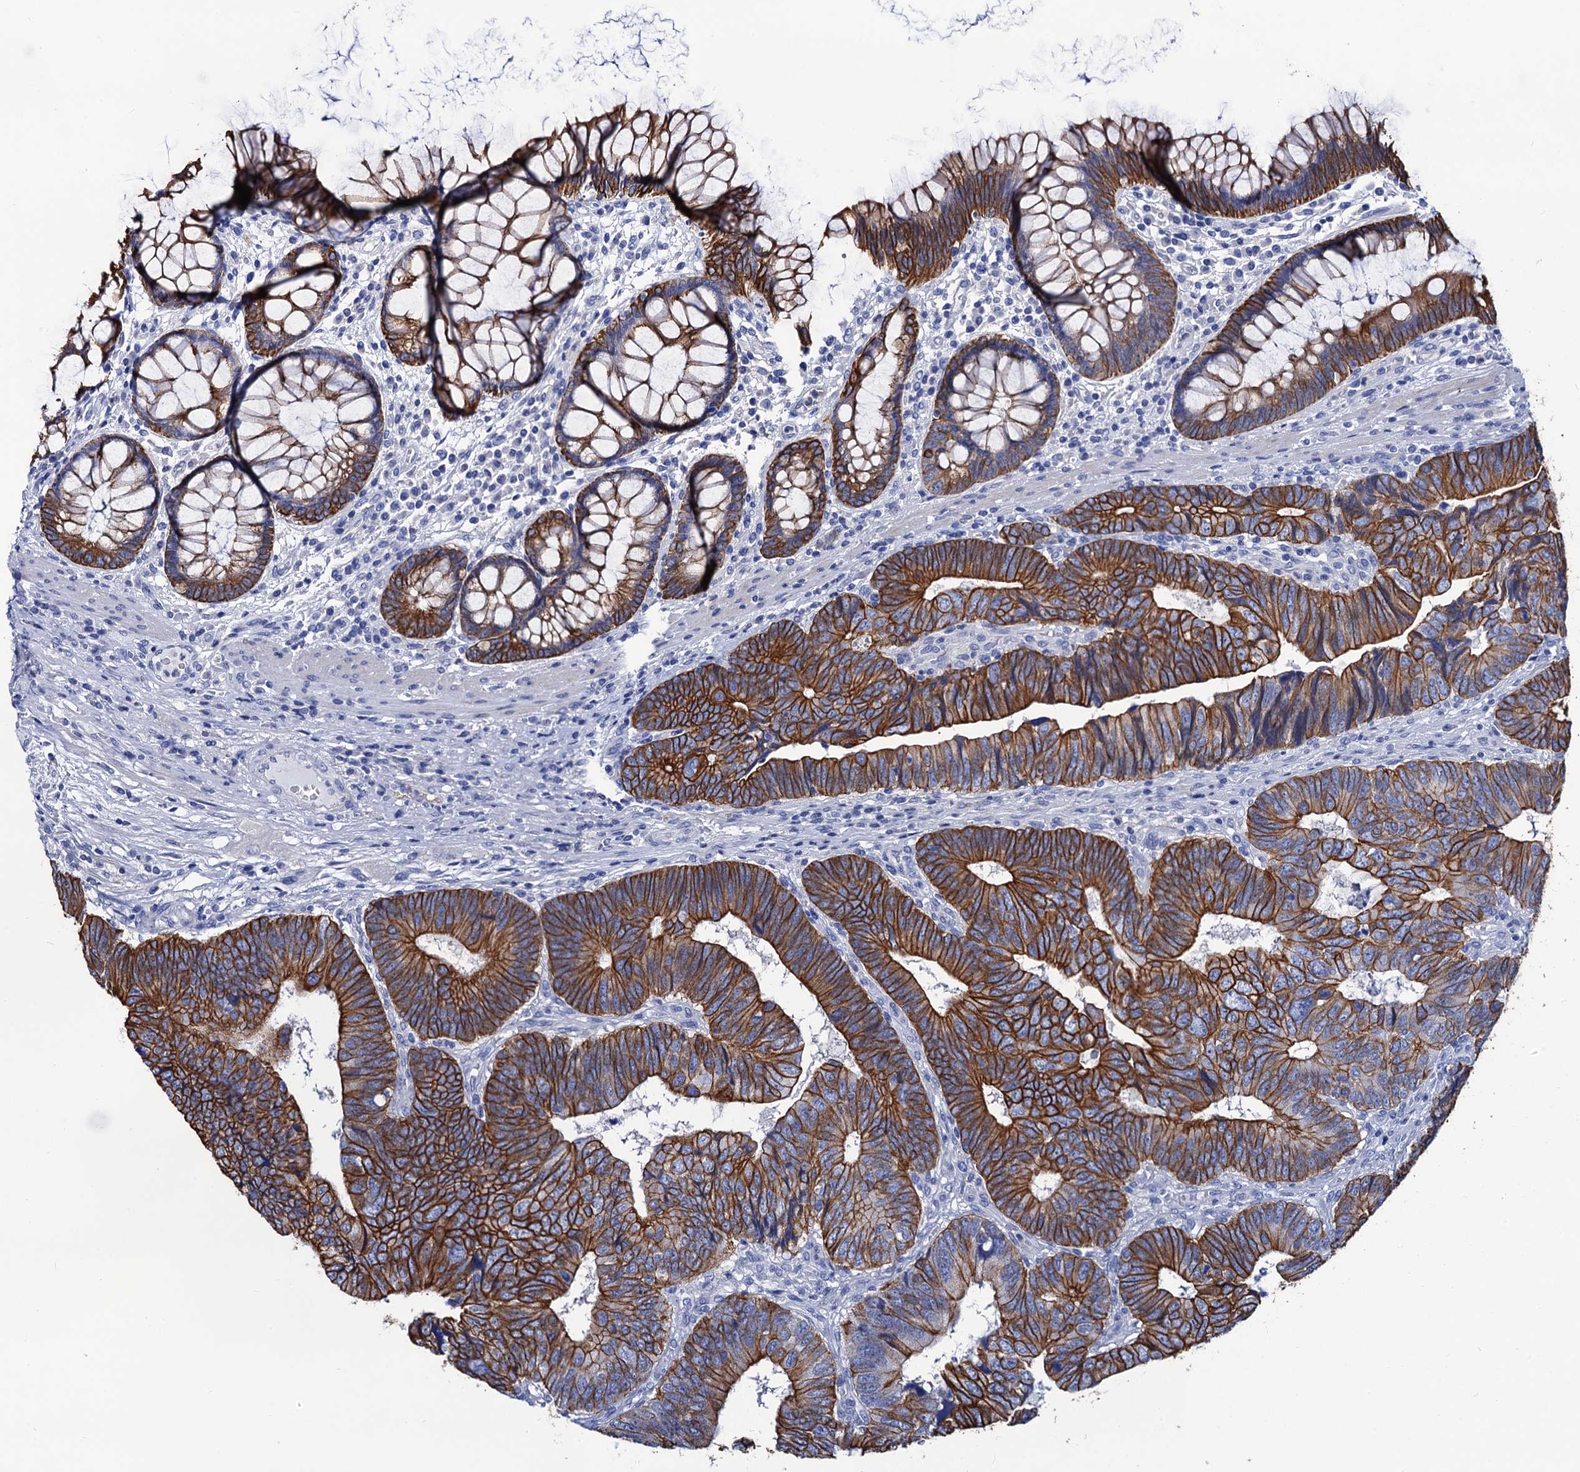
{"staining": {"intensity": "strong", "quantity": ">75%", "location": "cytoplasmic/membranous"}, "tissue": "colorectal cancer", "cell_type": "Tumor cells", "image_type": "cancer", "snomed": [{"axis": "morphology", "description": "Adenocarcinoma, NOS"}, {"axis": "topography", "description": "Colon"}], "caption": "Colorectal cancer stained with DAB immunohistochemistry reveals high levels of strong cytoplasmic/membranous staining in approximately >75% of tumor cells. (DAB = brown stain, brightfield microscopy at high magnification).", "gene": "RAB3IP", "patient": {"sex": "female", "age": 67}}